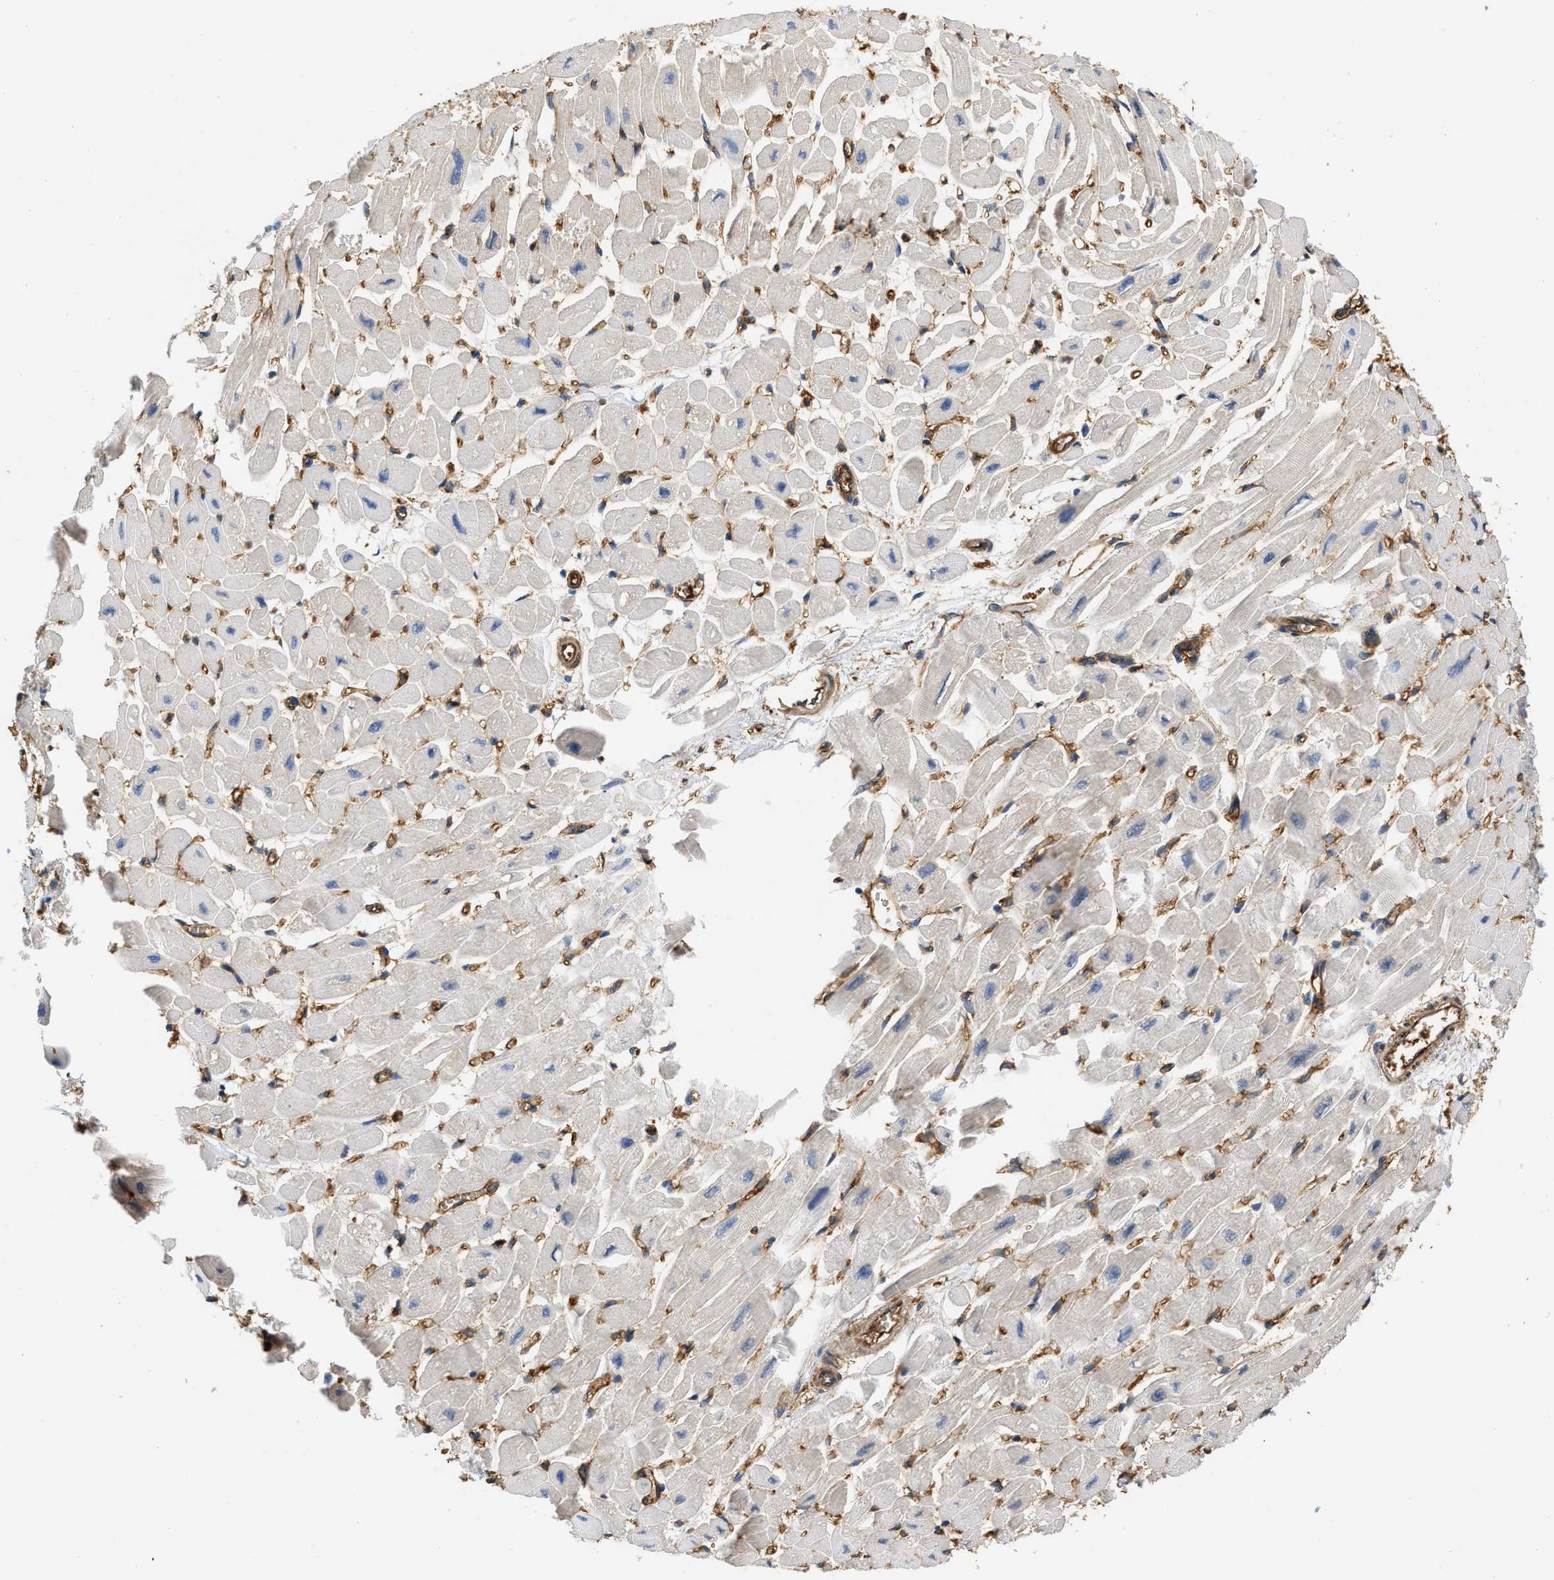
{"staining": {"intensity": "weak", "quantity": "25%-75%", "location": "cytoplasmic/membranous"}, "tissue": "heart muscle", "cell_type": "Cardiomyocytes", "image_type": "normal", "snomed": [{"axis": "morphology", "description": "Normal tissue, NOS"}, {"axis": "topography", "description": "Heart"}], "caption": "Cardiomyocytes exhibit low levels of weak cytoplasmic/membranous positivity in about 25%-75% of cells in normal heart muscle. Using DAB (3,3'-diaminobenzidine) (brown) and hematoxylin (blue) stains, captured at high magnification using brightfield microscopy.", "gene": "GNB4", "patient": {"sex": "female", "age": 54}}